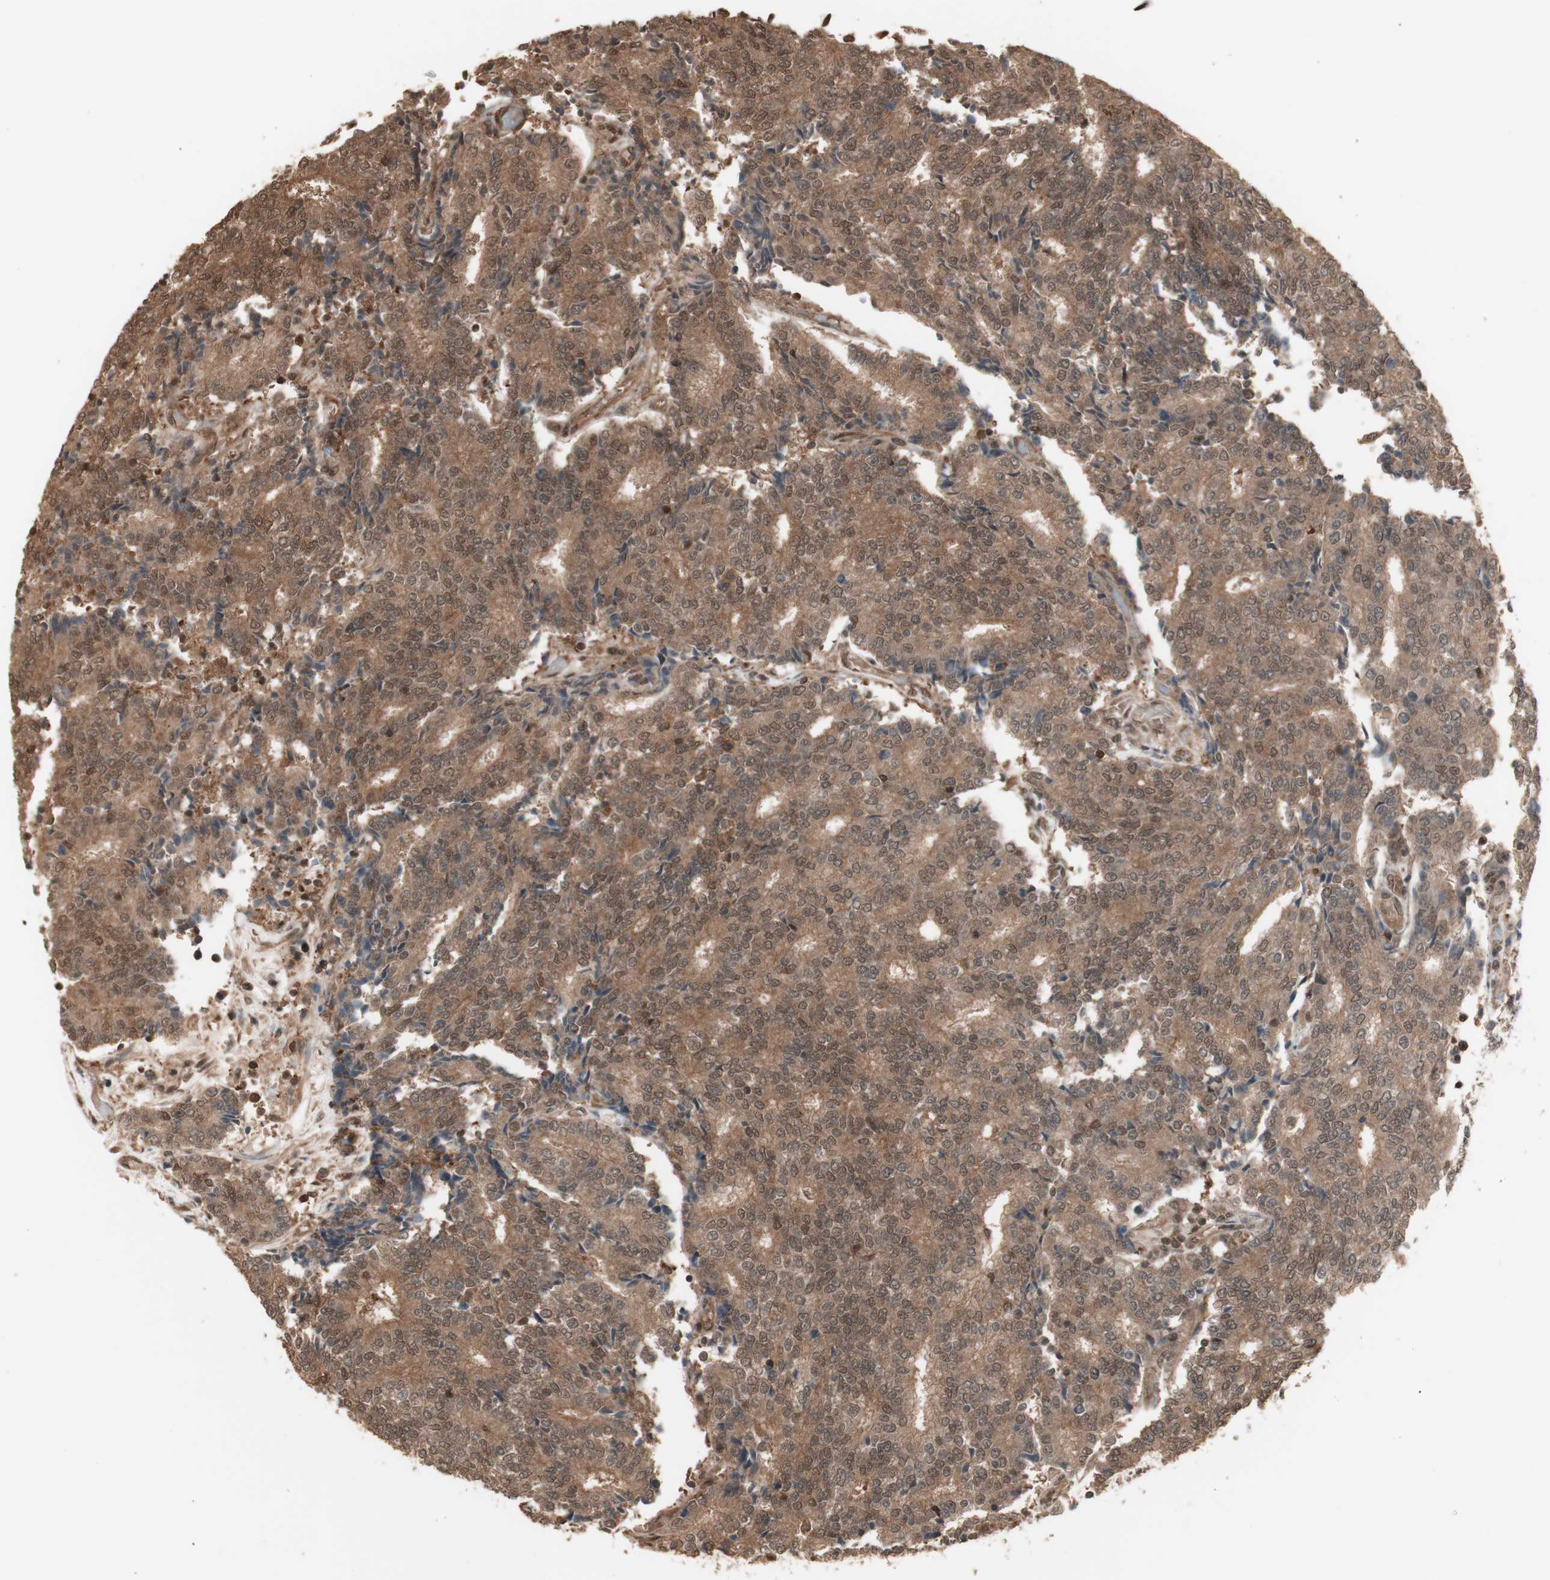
{"staining": {"intensity": "moderate", "quantity": ">75%", "location": "cytoplasmic/membranous,nuclear"}, "tissue": "prostate cancer", "cell_type": "Tumor cells", "image_type": "cancer", "snomed": [{"axis": "morphology", "description": "Normal tissue, NOS"}, {"axis": "morphology", "description": "Adenocarcinoma, High grade"}, {"axis": "topography", "description": "Prostate"}, {"axis": "topography", "description": "Seminal veicle"}], "caption": "Protein expression analysis of prostate adenocarcinoma (high-grade) displays moderate cytoplasmic/membranous and nuclear staining in about >75% of tumor cells.", "gene": "YWHAB", "patient": {"sex": "male", "age": 55}}